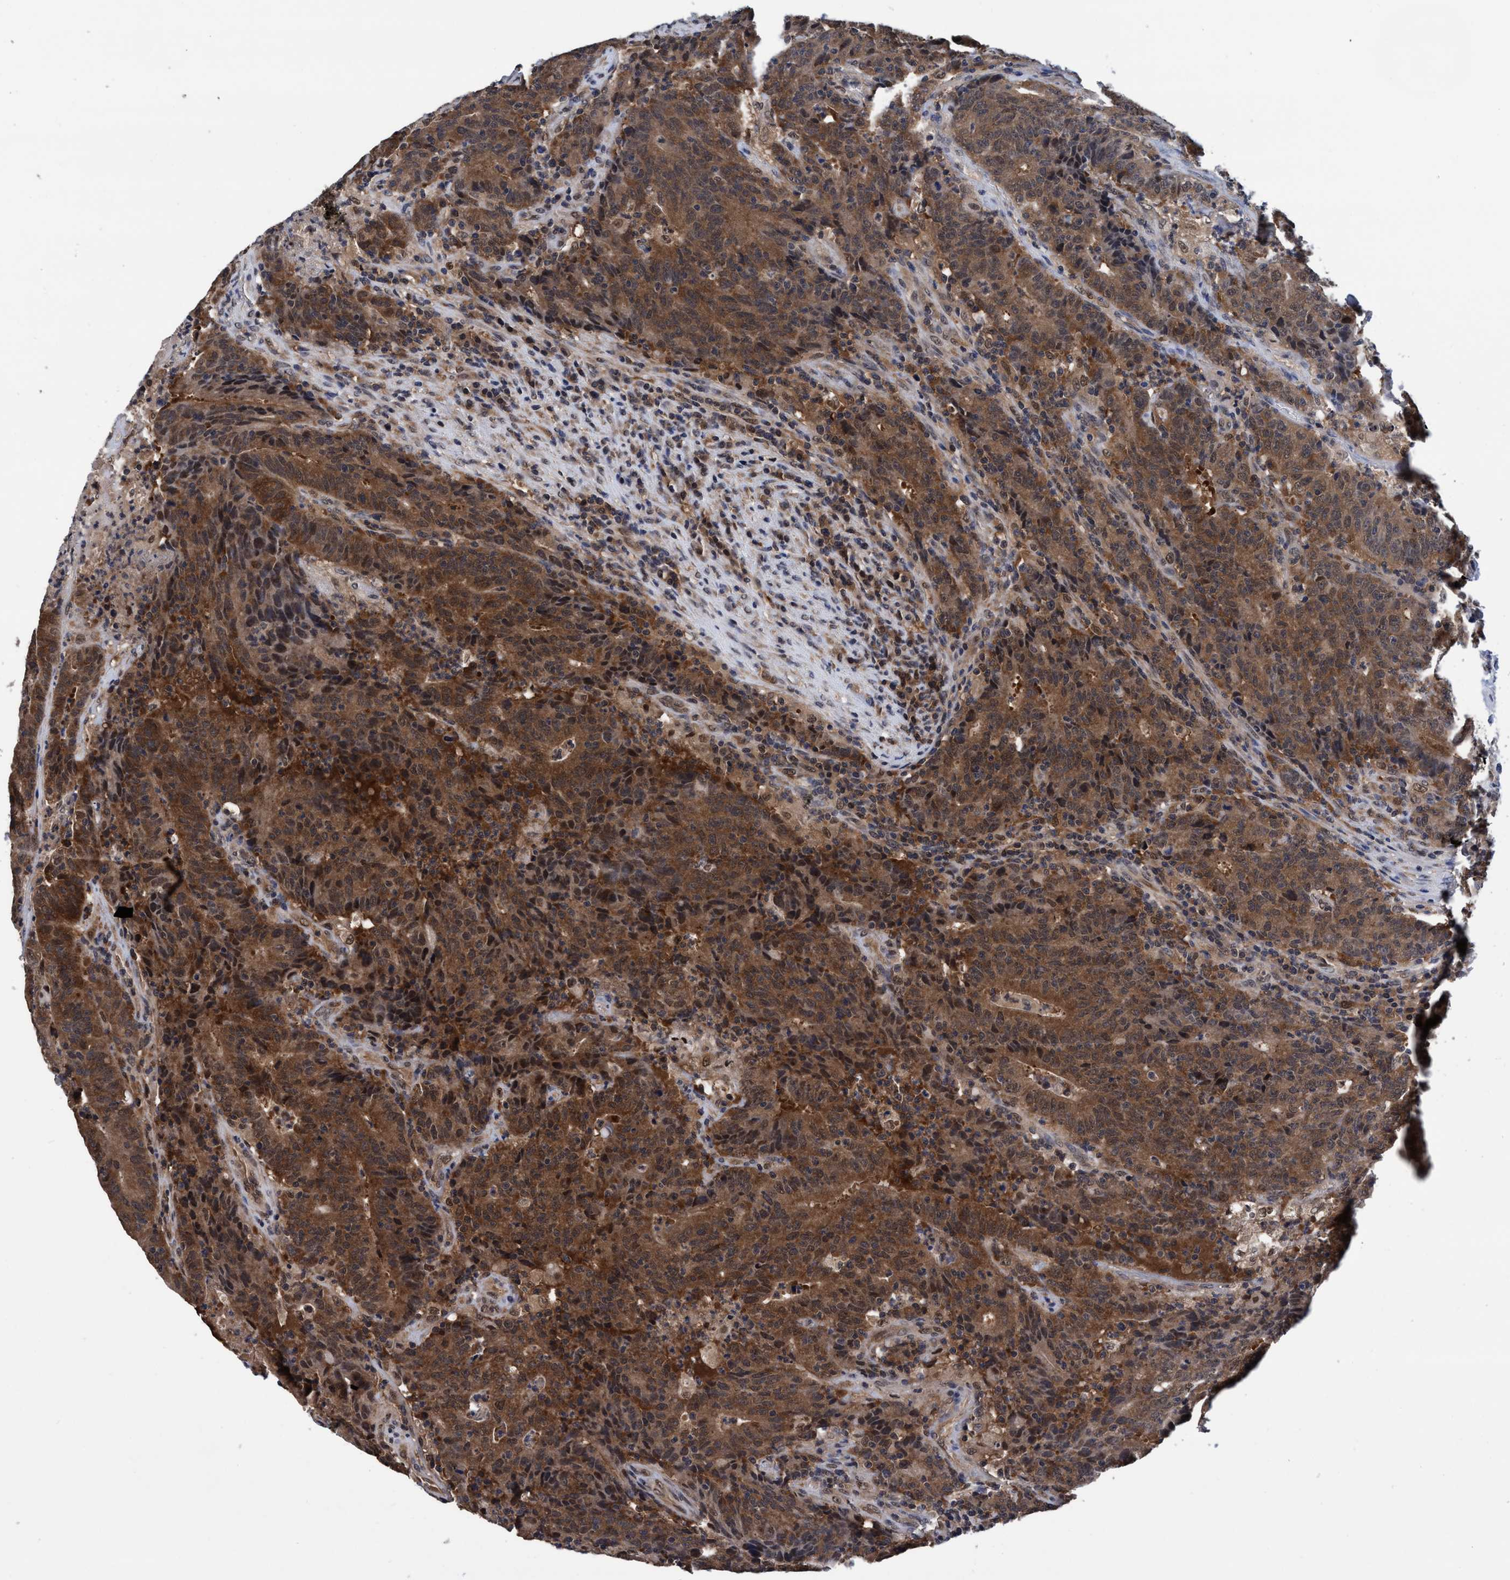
{"staining": {"intensity": "moderate", "quantity": ">75%", "location": "cytoplasmic/membranous,nuclear"}, "tissue": "colorectal cancer", "cell_type": "Tumor cells", "image_type": "cancer", "snomed": [{"axis": "morphology", "description": "Normal tissue, NOS"}, {"axis": "morphology", "description": "Adenocarcinoma, NOS"}, {"axis": "topography", "description": "Colon"}], "caption": "High-power microscopy captured an immunohistochemistry image of colorectal adenocarcinoma, revealing moderate cytoplasmic/membranous and nuclear positivity in approximately >75% of tumor cells.", "gene": "PSMD12", "patient": {"sex": "female", "age": 75}}